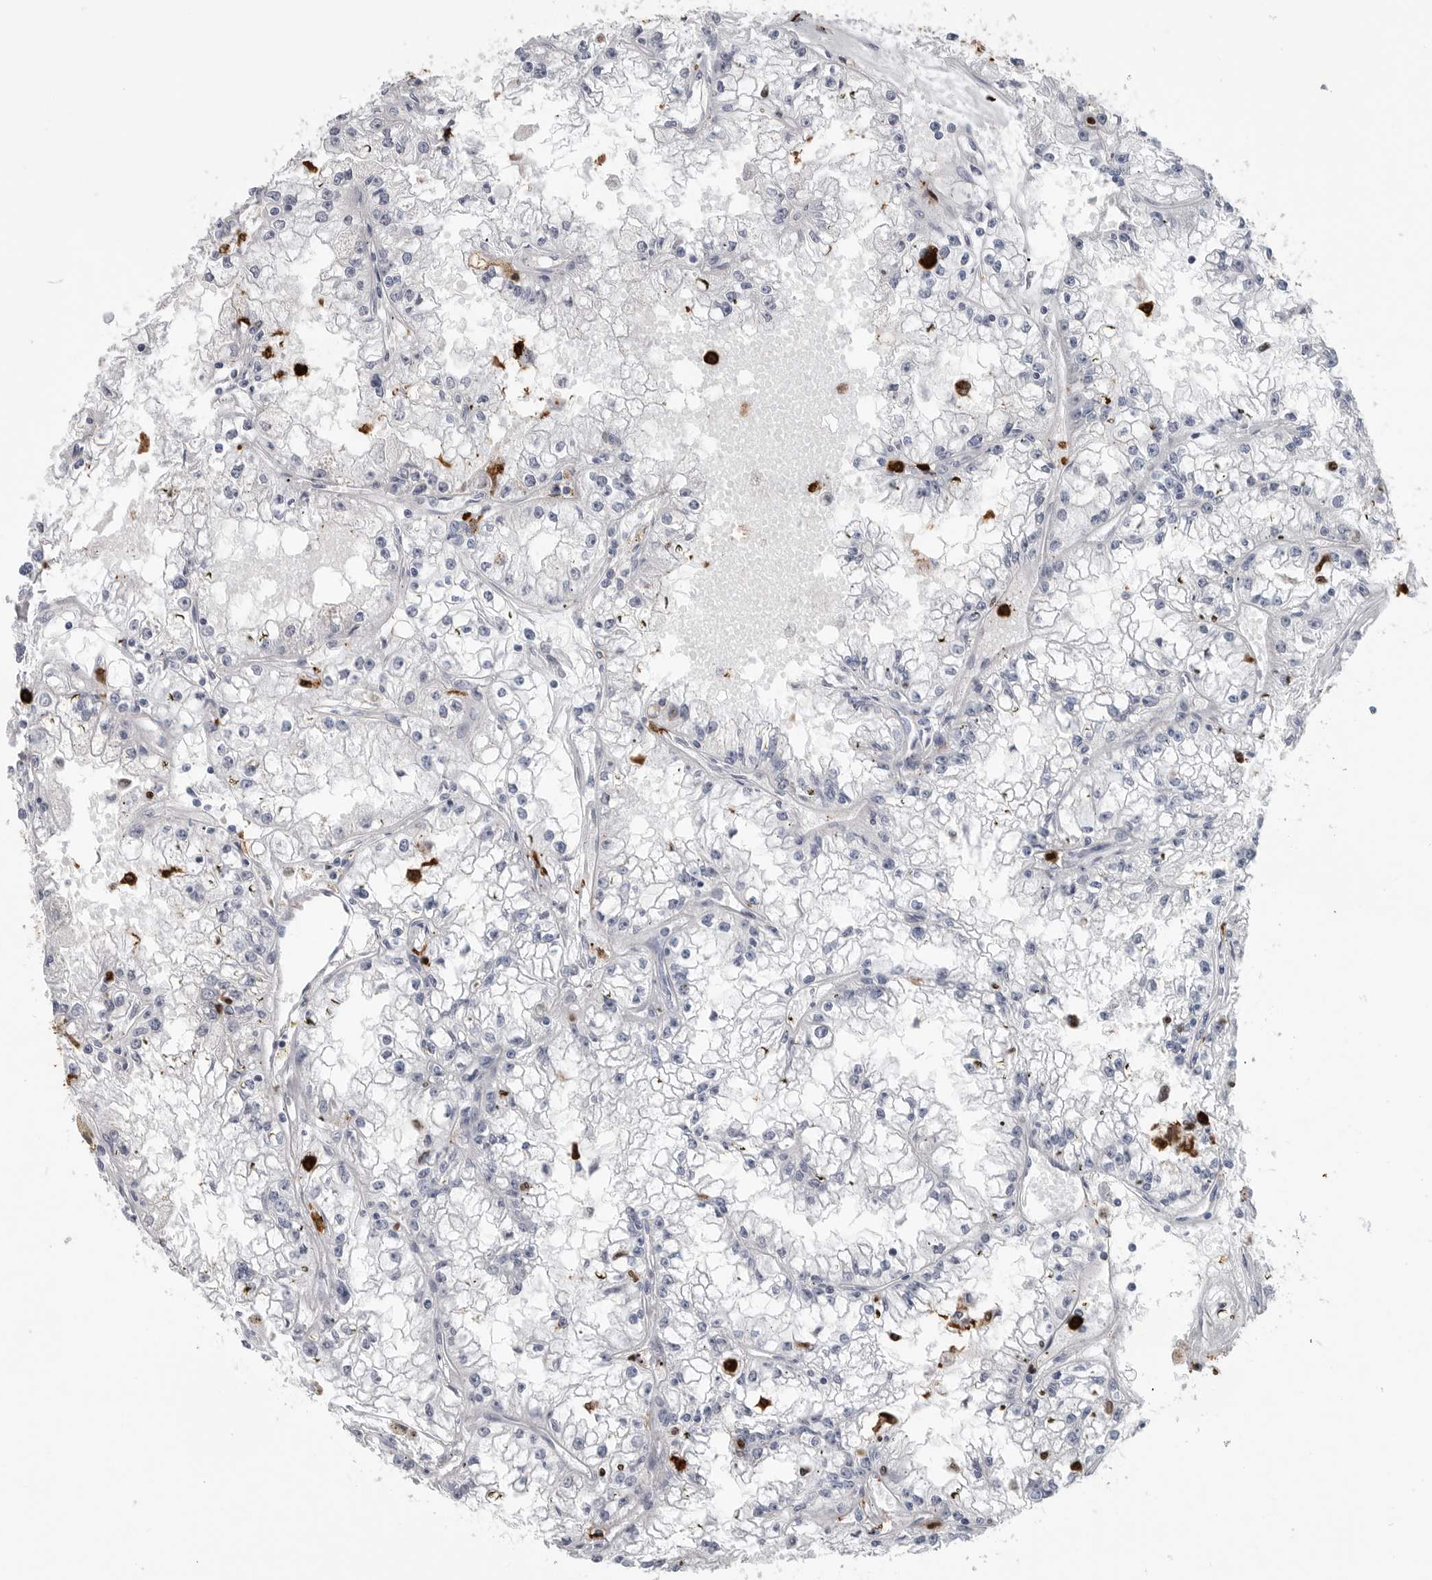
{"staining": {"intensity": "negative", "quantity": "none", "location": "none"}, "tissue": "renal cancer", "cell_type": "Tumor cells", "image_type": "cancer", "snomed": [{"axis": "morphology", "description": "Adenocarcinoma, NOS"}, {"axis": "topography", "description": "Kidney"}], "caption": "IHC of adenocarcinoma (renal) reveals no positivity in tumor cells. Nuclei are stained in blue.", "gene": "CYB561D1", "patient": {"sex": "male", "age": 56}}